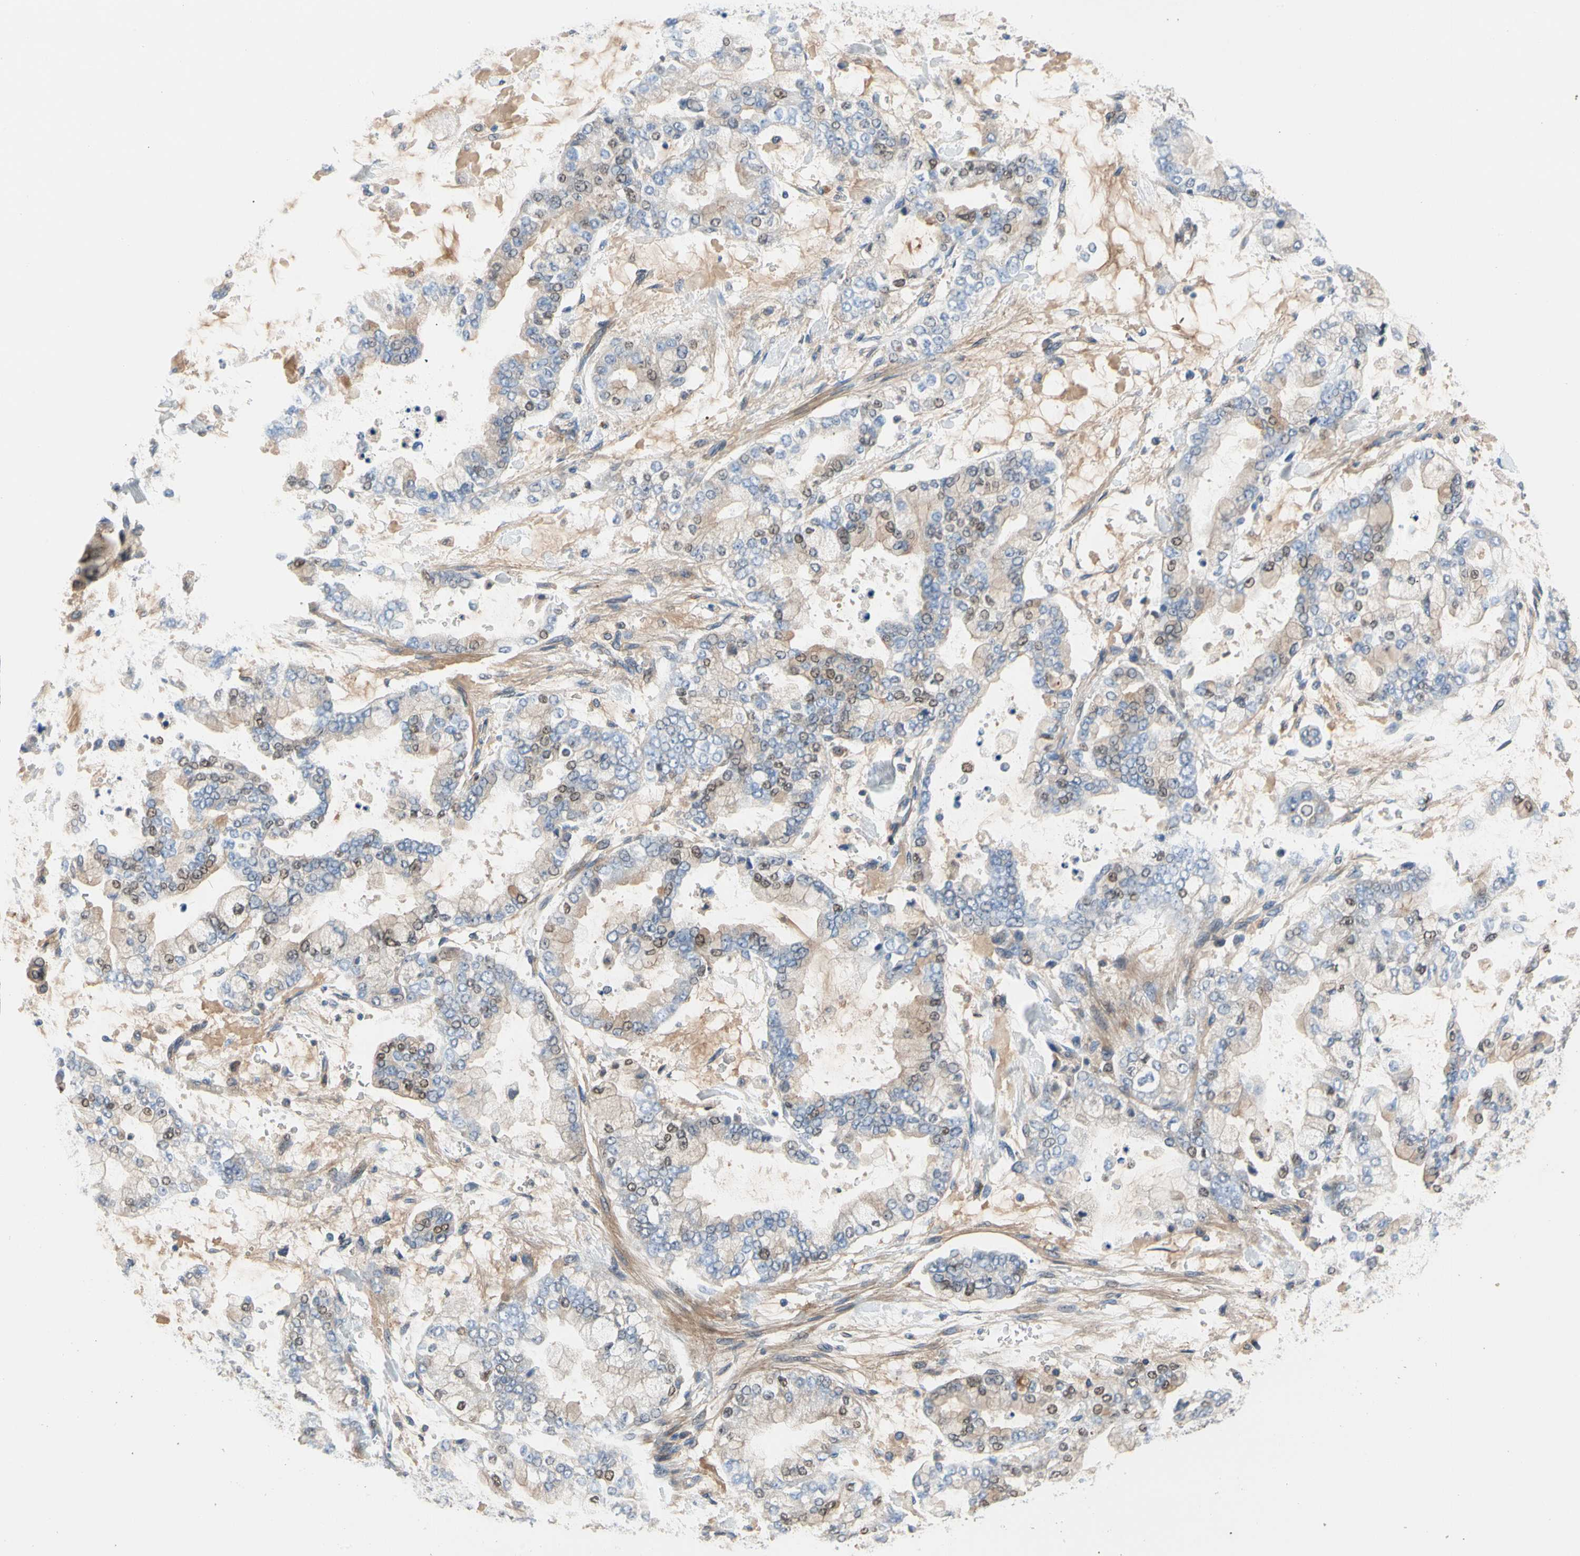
{"staining": {"intensity": "moderate", "quantity": "25%-75%", "location": "cytoplasmic/membranous"}, "tissue": "stomach cancer", "cell_type": "Tumor cells", "image_type": "cancer", "snomed": [{"axis": "morphology", "description": "Normal tissue, NOS"}, {"axis": "morphology", "description": "Adenocarcinoma, NOS"}, {"axis": "topography", "description": "Stomach, upper"}, {"axis": "topography", "description": "Stomach"}], "caption": "An image of stomach cancer stained for a protein exhibits moderate cytoplasmic/membranous brown staining in tumor cells.", "gene": "ENTREP3", "patient": {"sex": "male", "age": 76}}